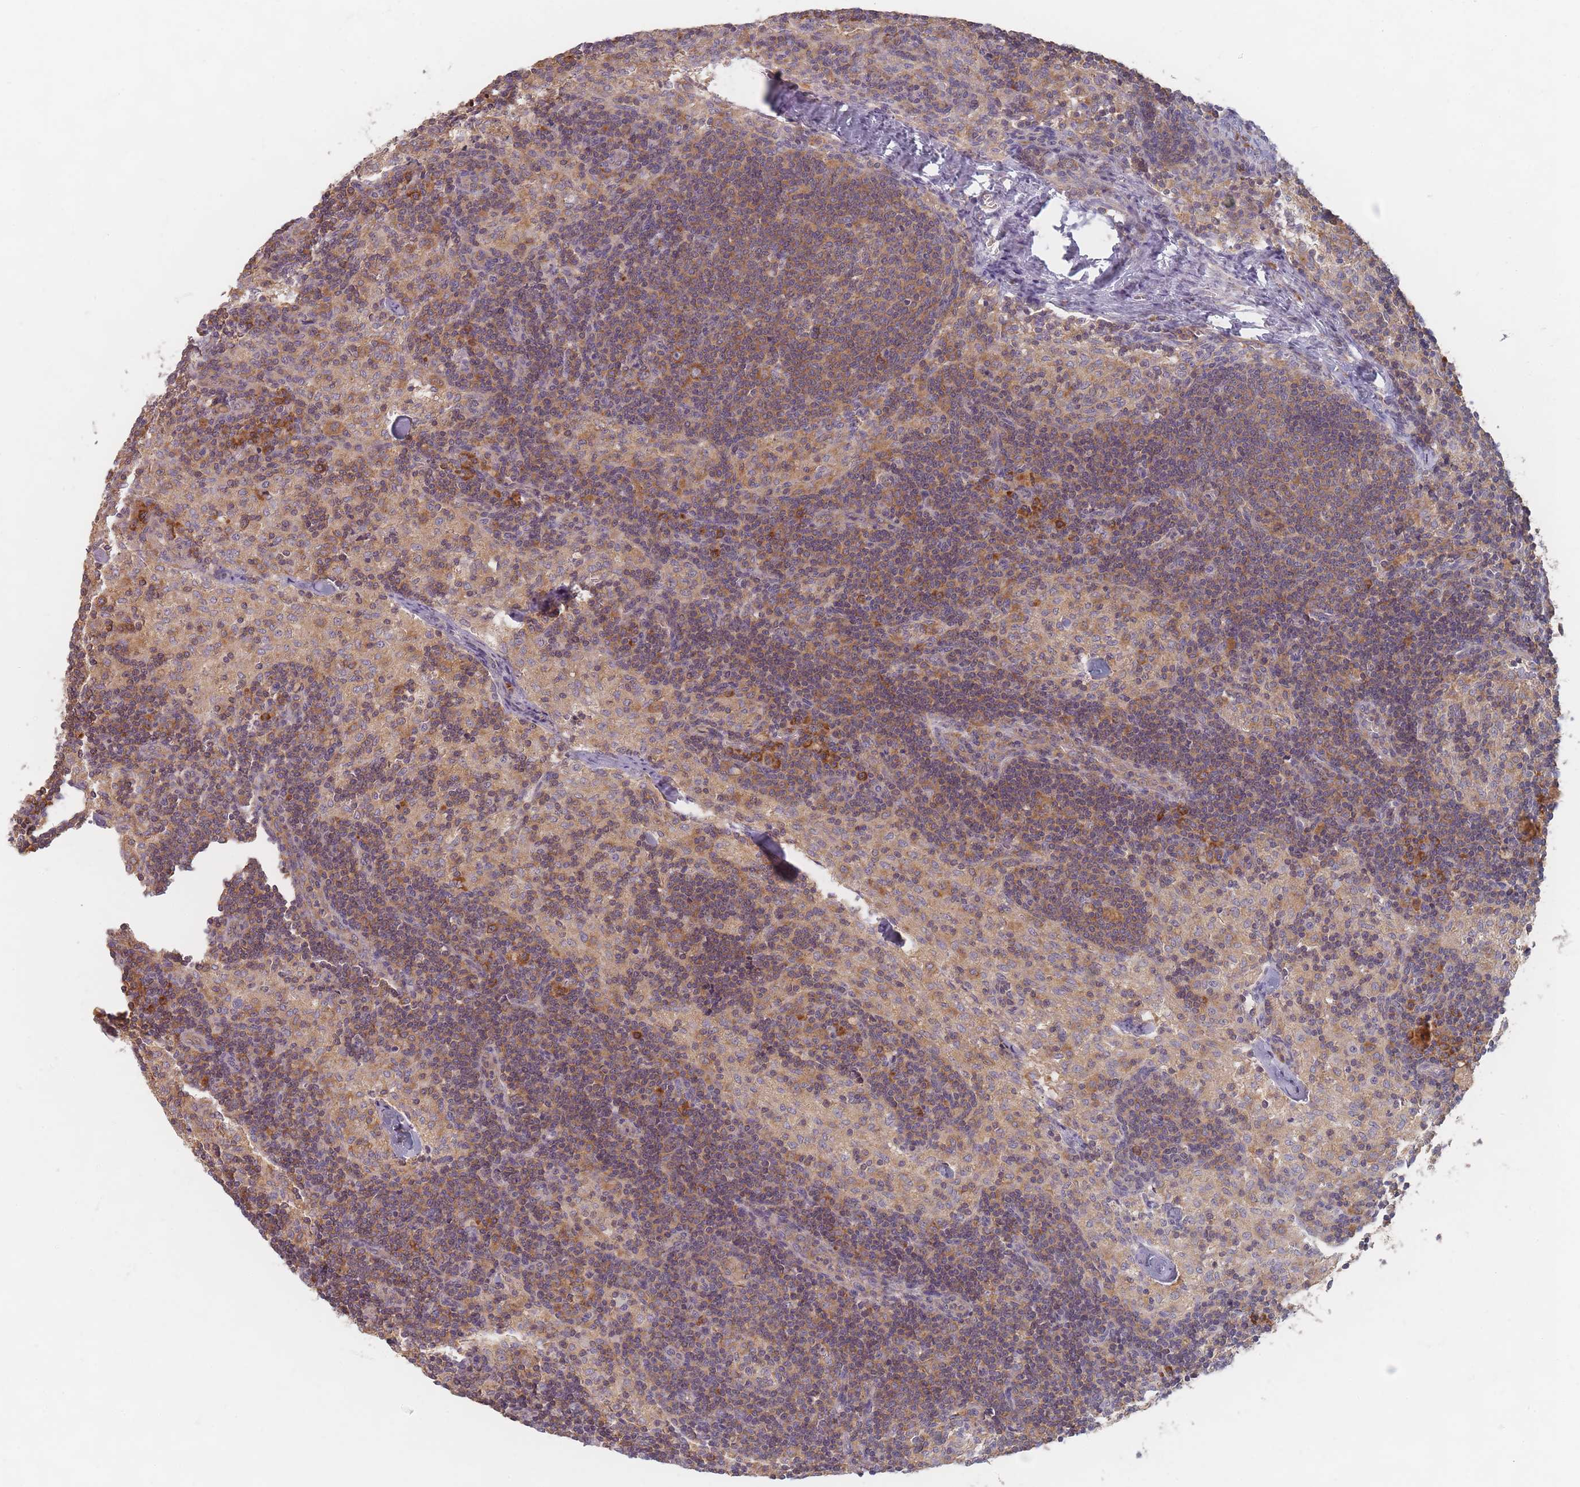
{"staining": {"intensity": "moderate", "quantity": ">75%", "location": "cytoplasmic/membranous"}, "tissue": "lymph node", "cell_type": "Non-germinal center cells", "image_type": "normal", "snomed": [{"axis": "morphology", "description": "Normal tissue, NOS"}, {"axis": "topography", "description": "Lymph node"}], "caption": "Lymph node stained for a protein (brown) exhibits moderate cytoplasmic/membranous positive staining in approximately >75% of non-germinal center cells.", "gene": "SLC35F3", "patient": {"sex": "female", "age": 42}}